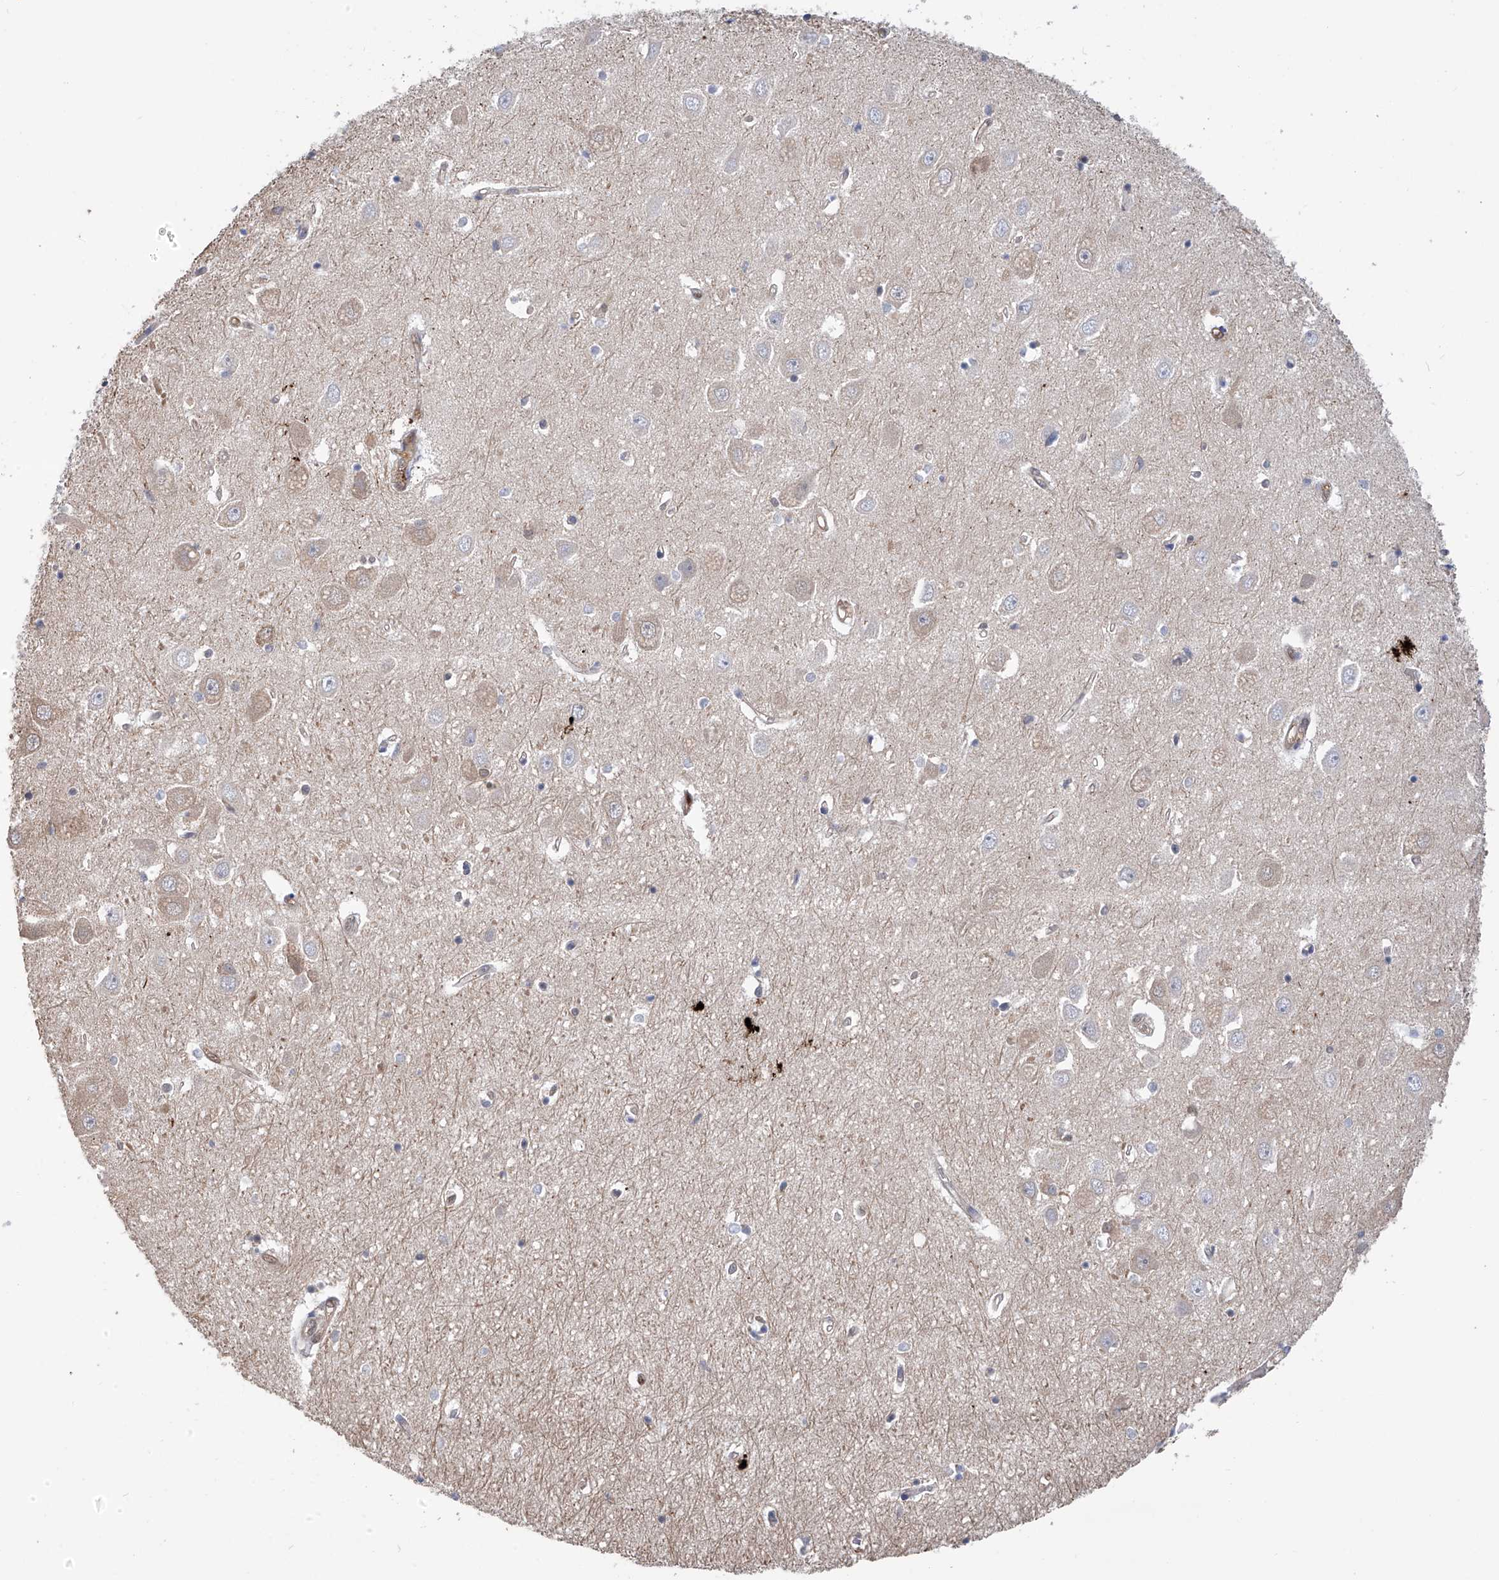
{"staining": {"intensity": "weak", "quantity": "<25%", "location": "cytoplasmic/membranous"}, "tissue": "hippocampus", "cell_type": "Glial cells", "image_type": "normal", "snomed": [{"axis": "morphology", "description": "Normal tissue, NOS"}, {"axis": "topography", "description": "Hippocampus"}], "caption": "Glial cells are negative for protein expression in unremarkable human hippocampus. (IHC, brightfield microscopy, high magnification).", "gene": "NUDT17", "patient": {"sex": "female", "age": 64}}